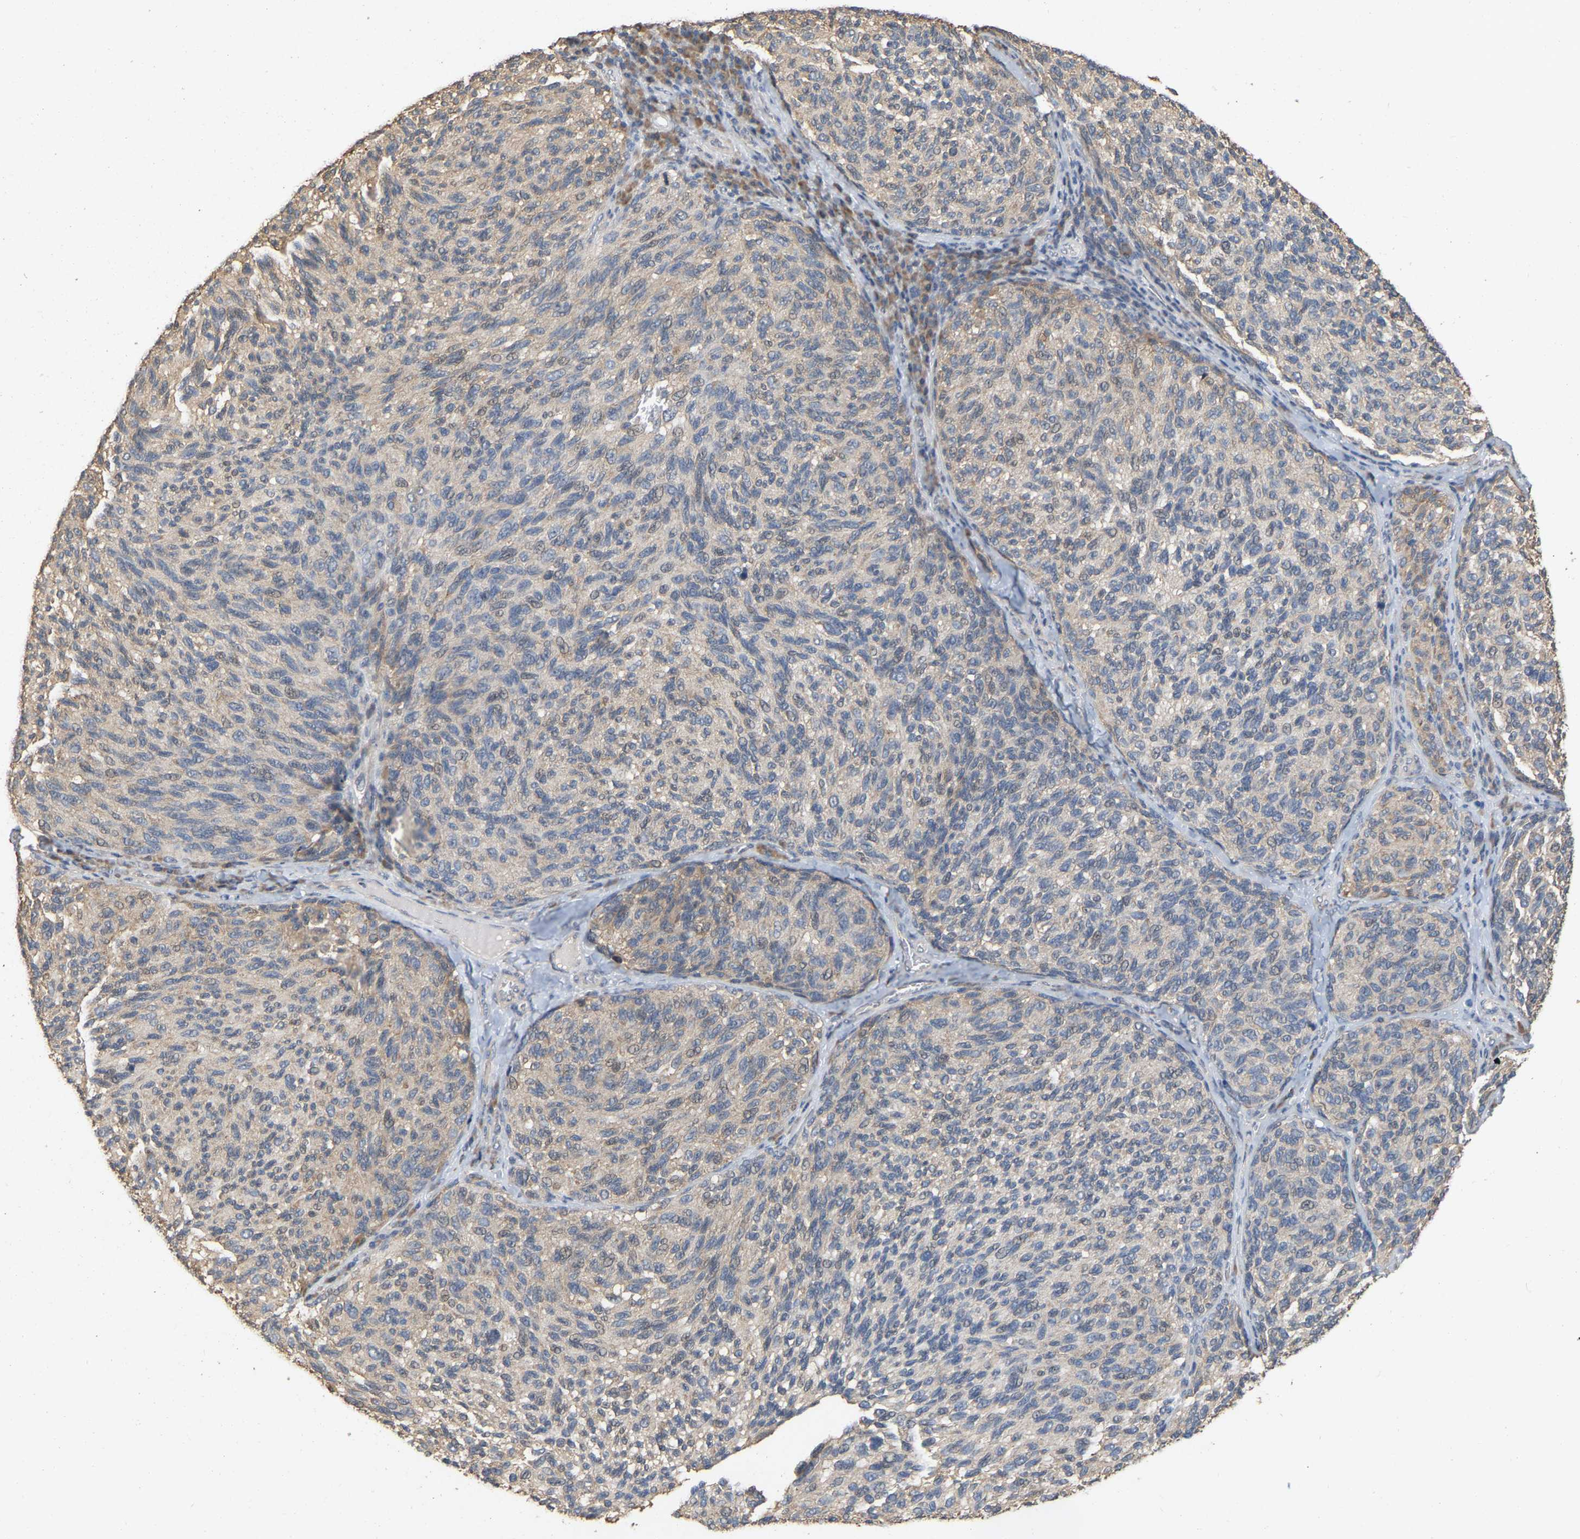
{"staining": {"intensity": "weak", "quantity": "<25%", "location": "cytoplasmic/membranous,nuclear"}, "tissue": "melanoma", "cell_type": "Tumor cells", "image_type": "cancer", "snomed": [{"axis": "morphology", "description": "Malignant melanoma, NOS"}, {"axis": "topography", "description": "Skin"}], "caption": "Immunohistochemical staining of melanoma exhibits no significant staining in tumor cells.", "gene": "NCS1", "patient": {"sex": "female", "age": 73}}